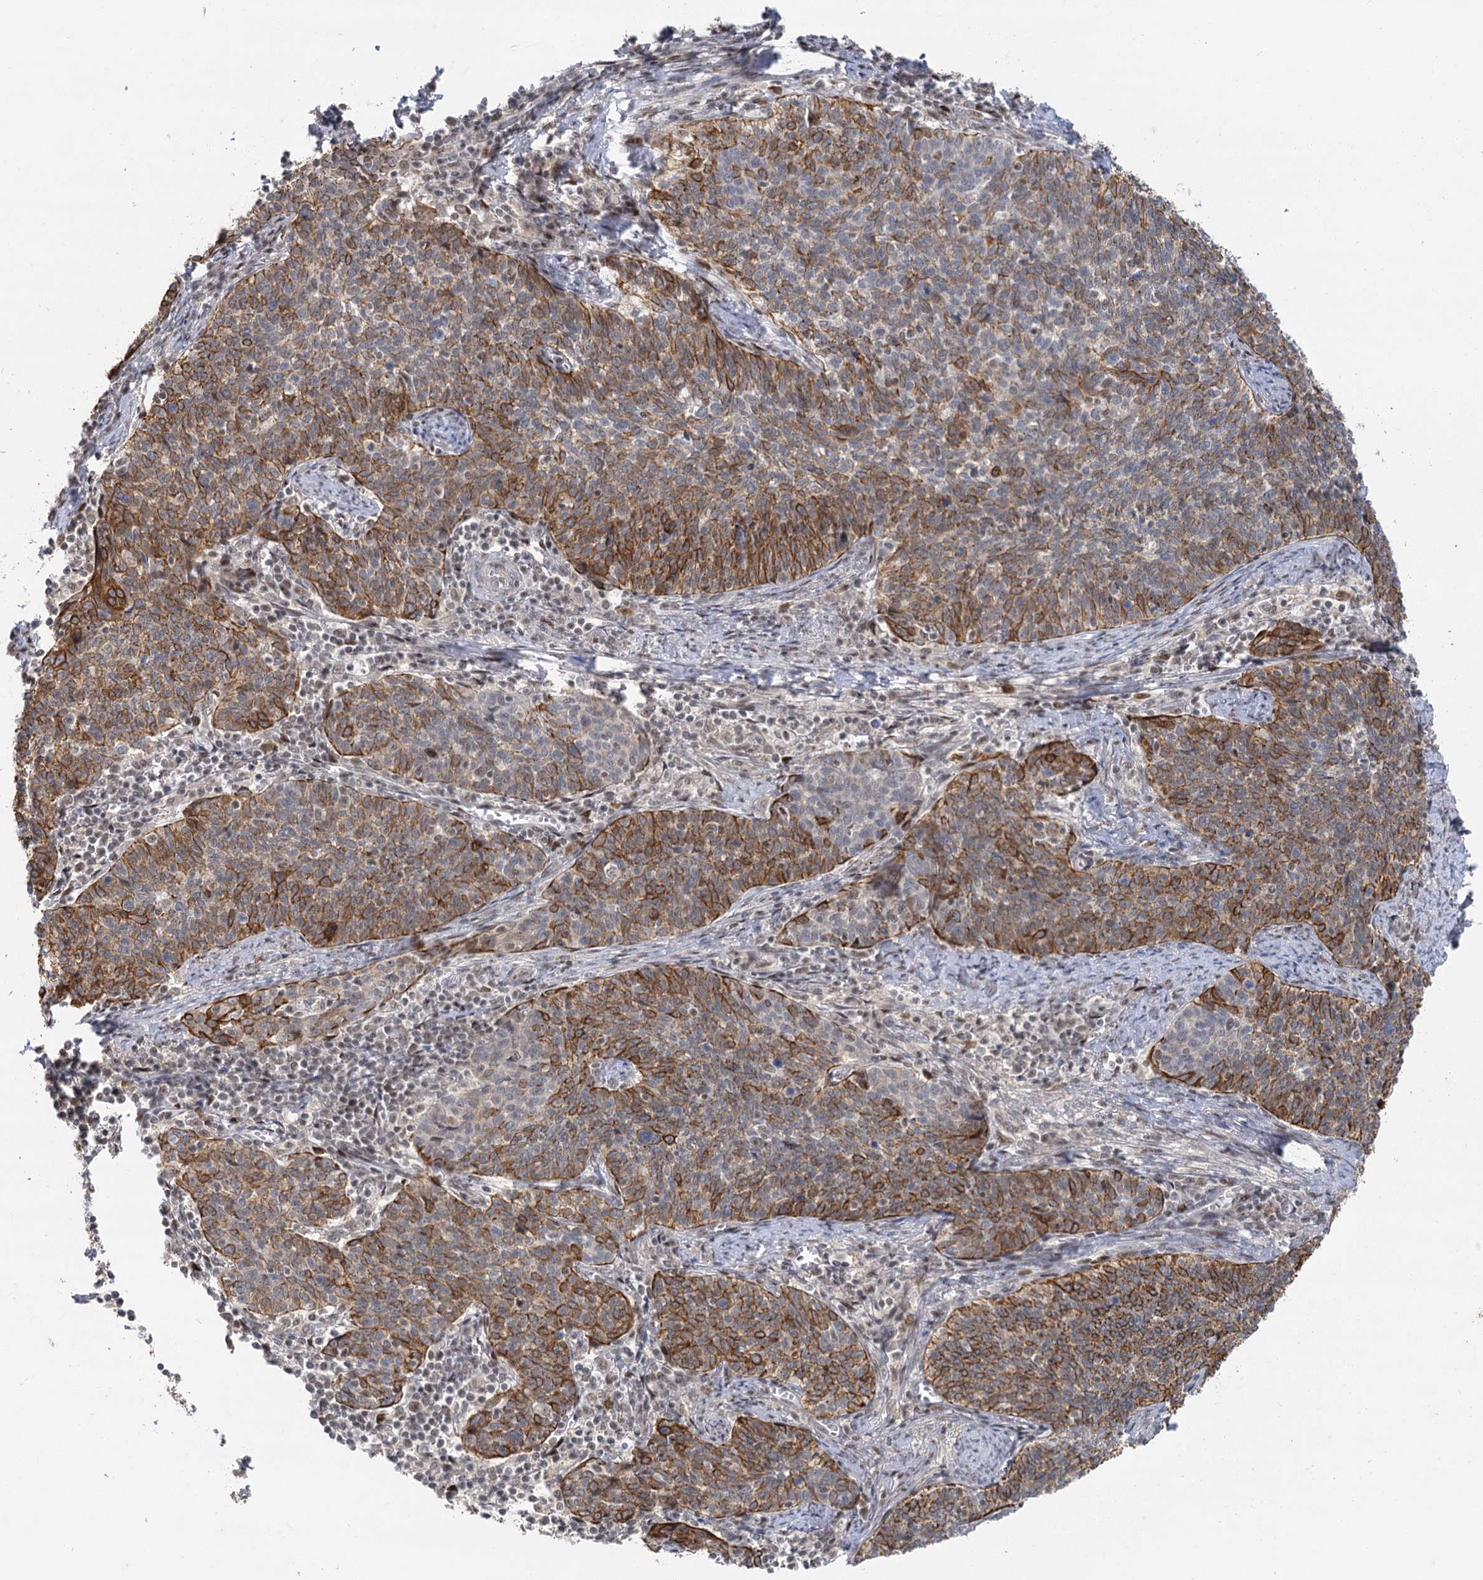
{"staining": {"intensity": "moderate", "quantity": ">75%", "location": "cytoplasmic/membranous"}, "tissue": "cervical cancer", "cell_type": "Tumor cells", "image_type": "cancer", "snomed": [{"axis": "morphology", "description": "Squamous cell carcinoma, NOS"}, {"axis": "topography", "description": "Cervix"}], "caption": "Cervical cancer stained with a brown dye demonstrates moderate cytoplasmic/membranous positive positivity in approximately >75% of tumor cells.", "gene": "IL11RA", "patient": {"sex": "female", "age": 39}}